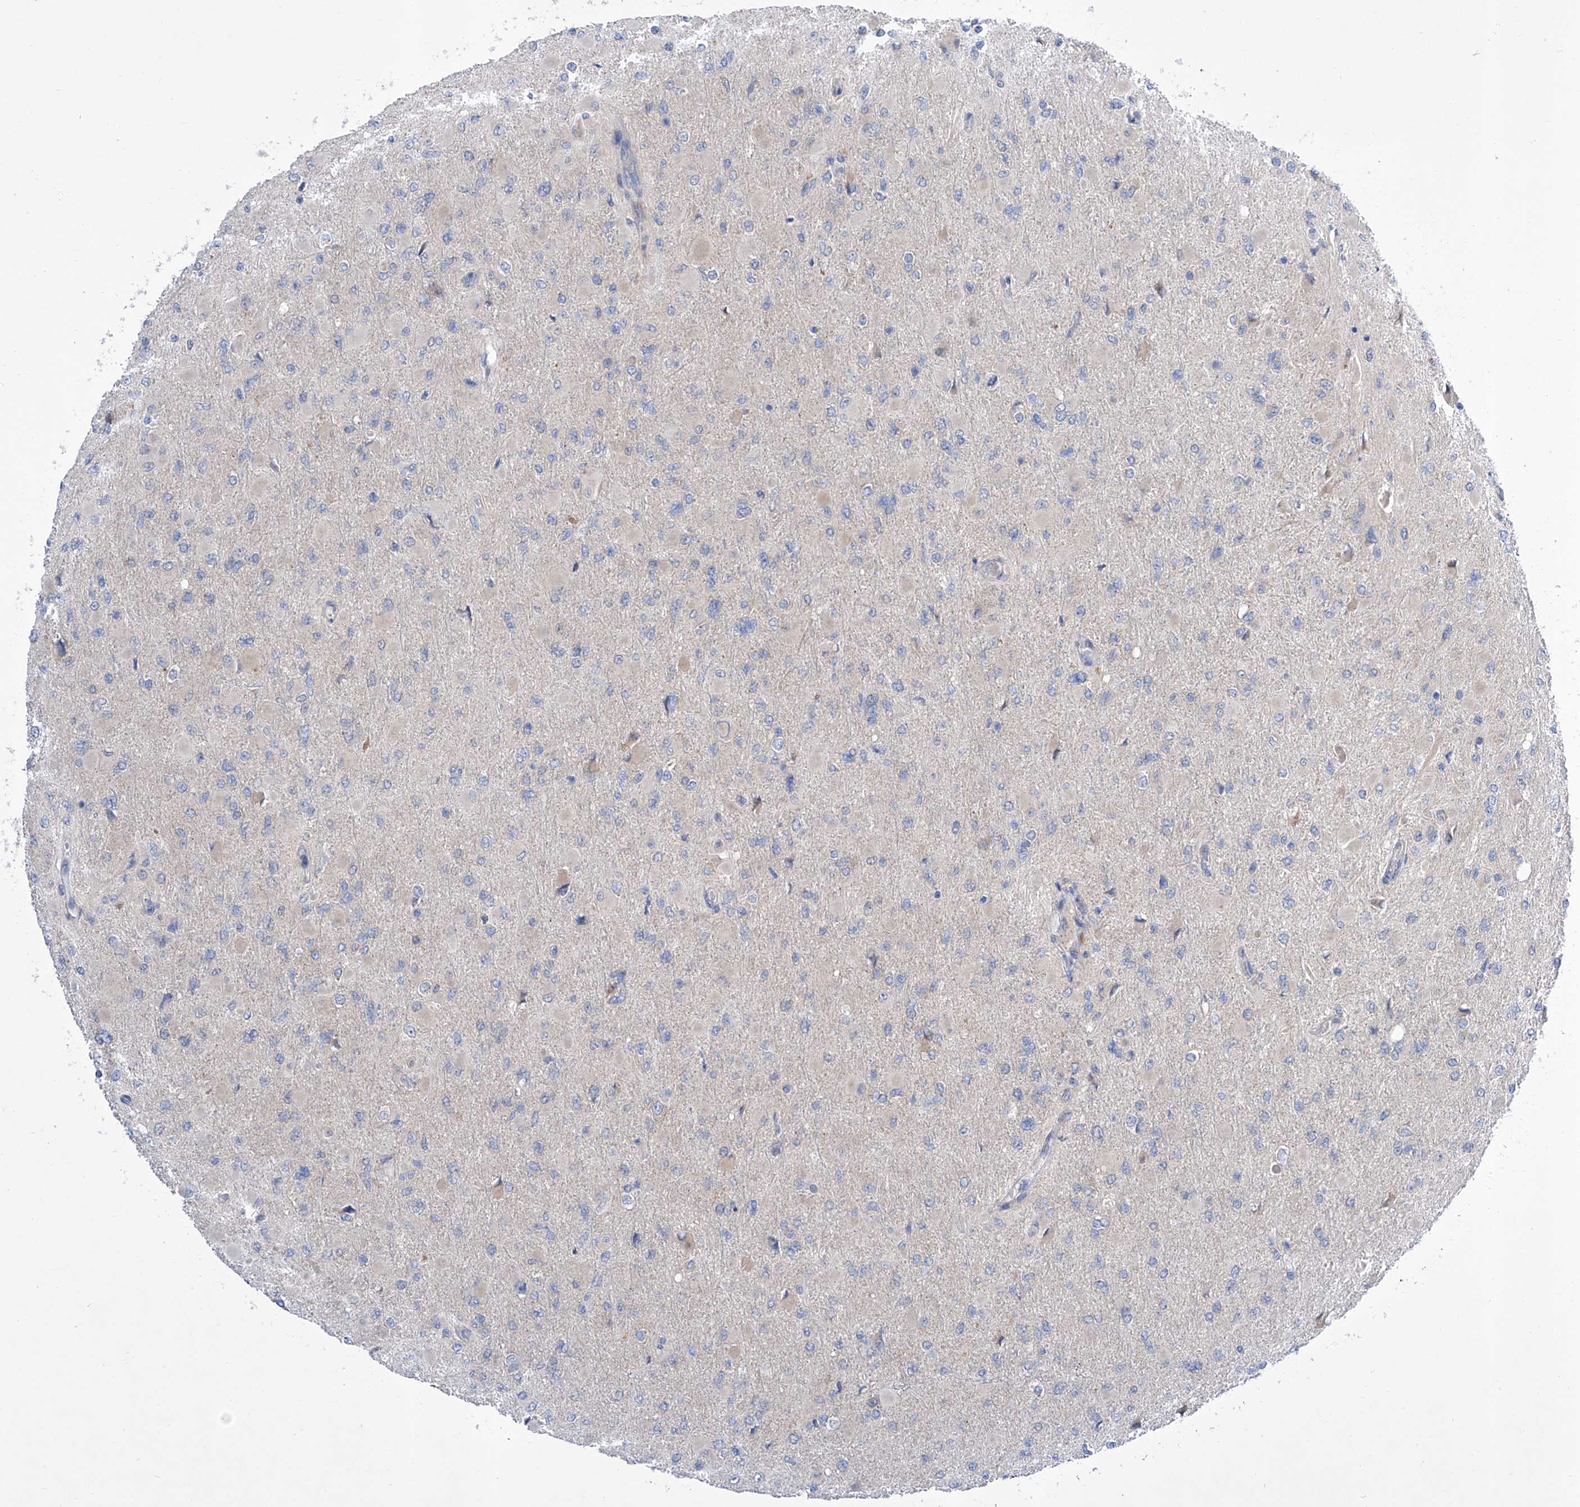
{"staining": {"intensity": "negative", "quantity": "none", "location": "none"}, "tissue": "glioma", "cell_type": "Tumor cells", "image_type": "cancer", "snomed": [{"axis": "morphology", "description": "Glioma, malignant, High grade"}, {"axis": "topography", "description": "Cerebral cortex"}], "caption": "A micrograph of malignant glioma (high-grade) stained for a protein demonstrates no brown staining in tumor cells.", "gene": "SRBD1", "patient": {"sex": "female", "age": 36}}